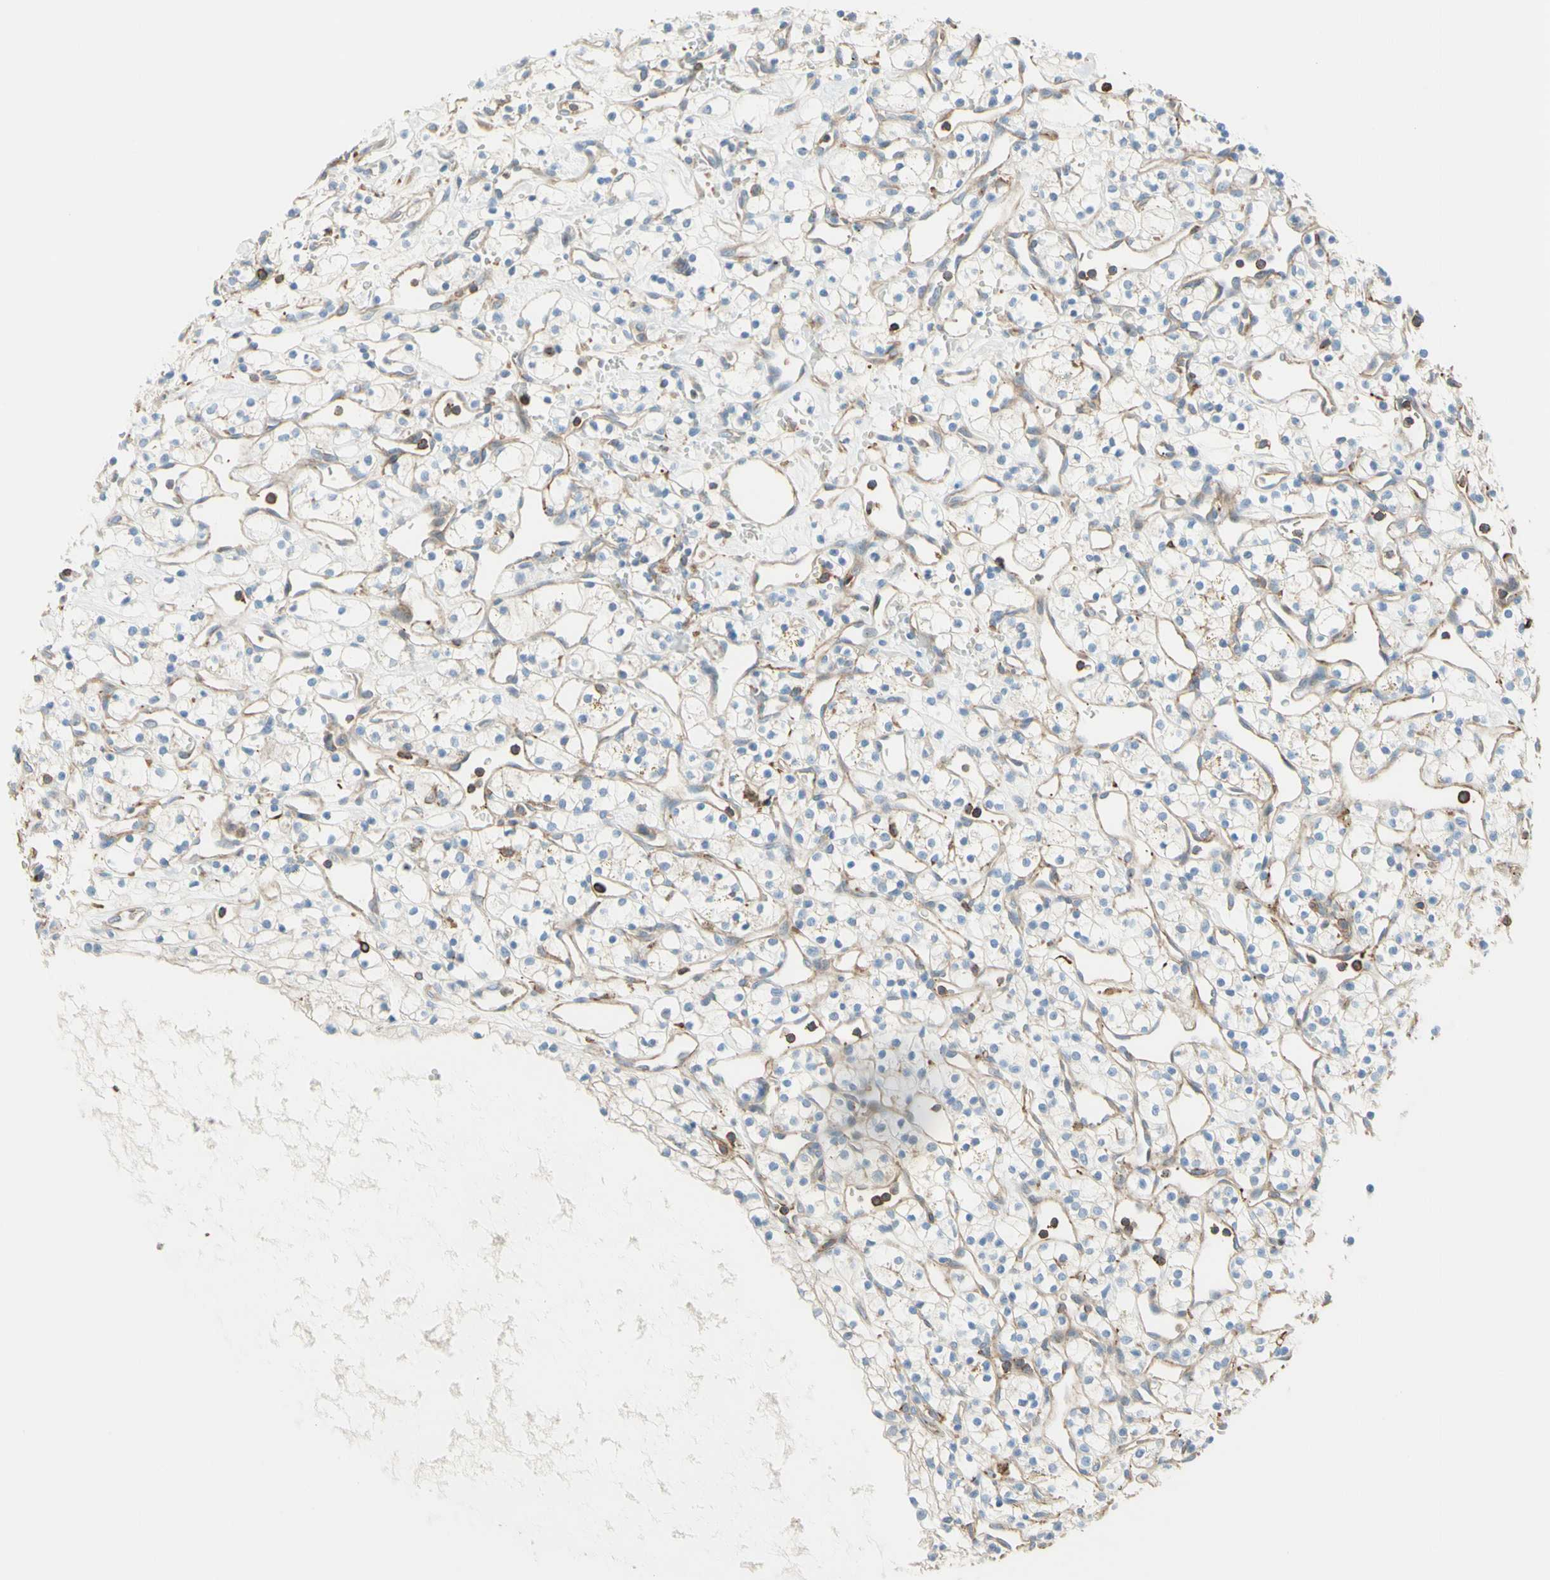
{"staining": {"intensity": "weak", "quantity": "25%-75%", "location": "cytoplasmic/membranous"}, "tissue": "renal cancer", "cell_type": "Tumor cells", "image_type": "cancer", "snomed": [{"axis": "morphology", "description": "Adenocarcinoma, NOS"}, {"axis": "topography", "description": "Kidney"}], "caption": "Renal adenocarcinoma stained with a brown dye reveals weak cytoplasmic/membranous positive expression in approximately 25%-75% of tumor cells.", "gene": "SEMA4C", "patient": {"sex": "female", "age": 60}}